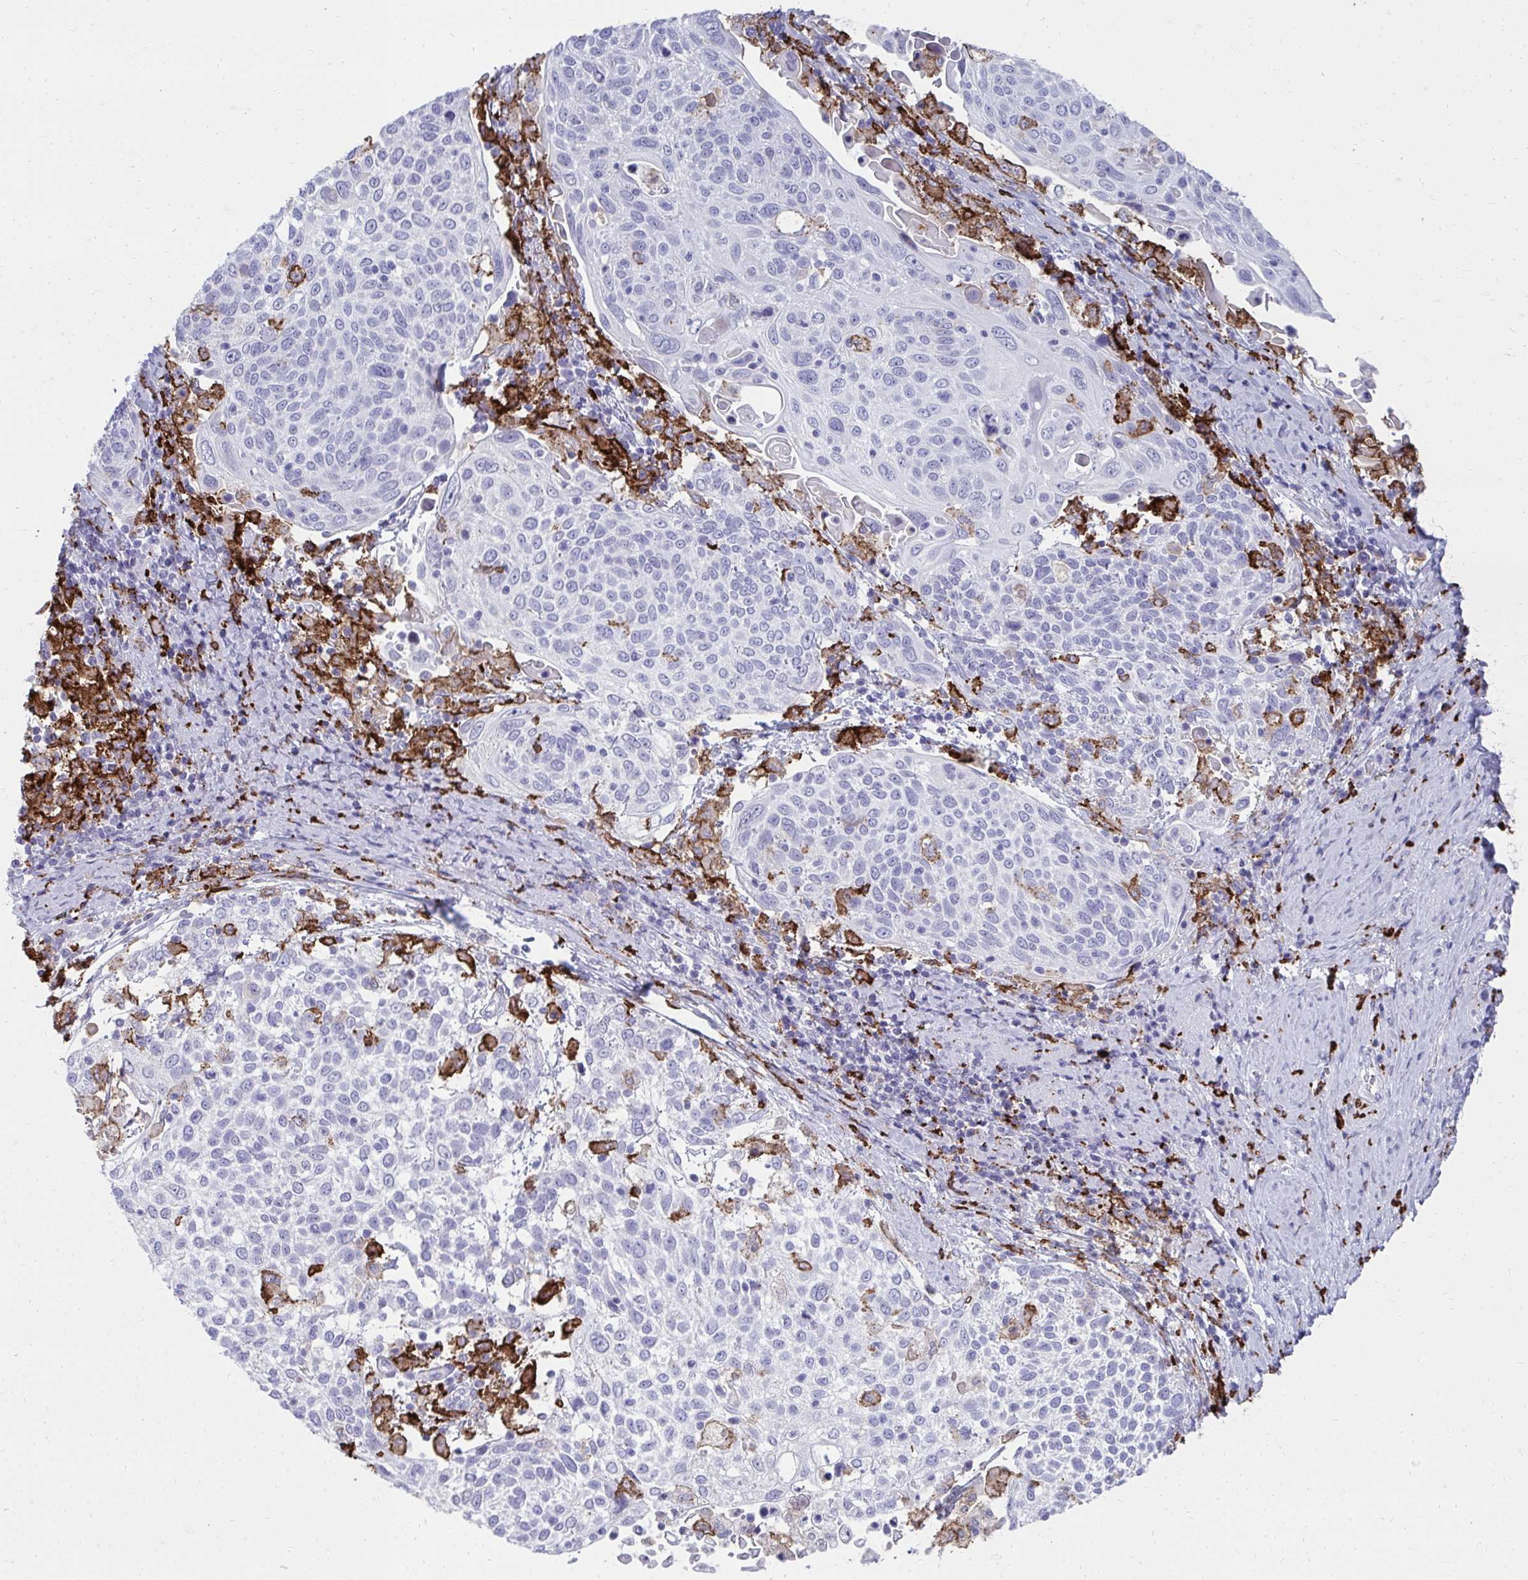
{"staining": {"intensity": "negative", "quantity": "none", "location": "none"}, "tissue": "cervical cancer", "cell_type": "Tumor cells", "image_type": "cancer", "snomed": [{"axis": "morphology", "description": "Squamous cell carcinoma, NOS"}, {"axis": "topography", "description": "Cervix"}], "caption": "Immunohistochemistry of human squamous cell carcinoma (cervical) shows no positivity in tumor cells. (Stains: DAB (3,3'-diaminobenzidine) immunohistochemistry (IHC) with hematoxylin counter stain, Microscopy: brightfield microscopy at high magnification).", "gene": "CD163", "patient": {"sex": "female", "age": 61}}